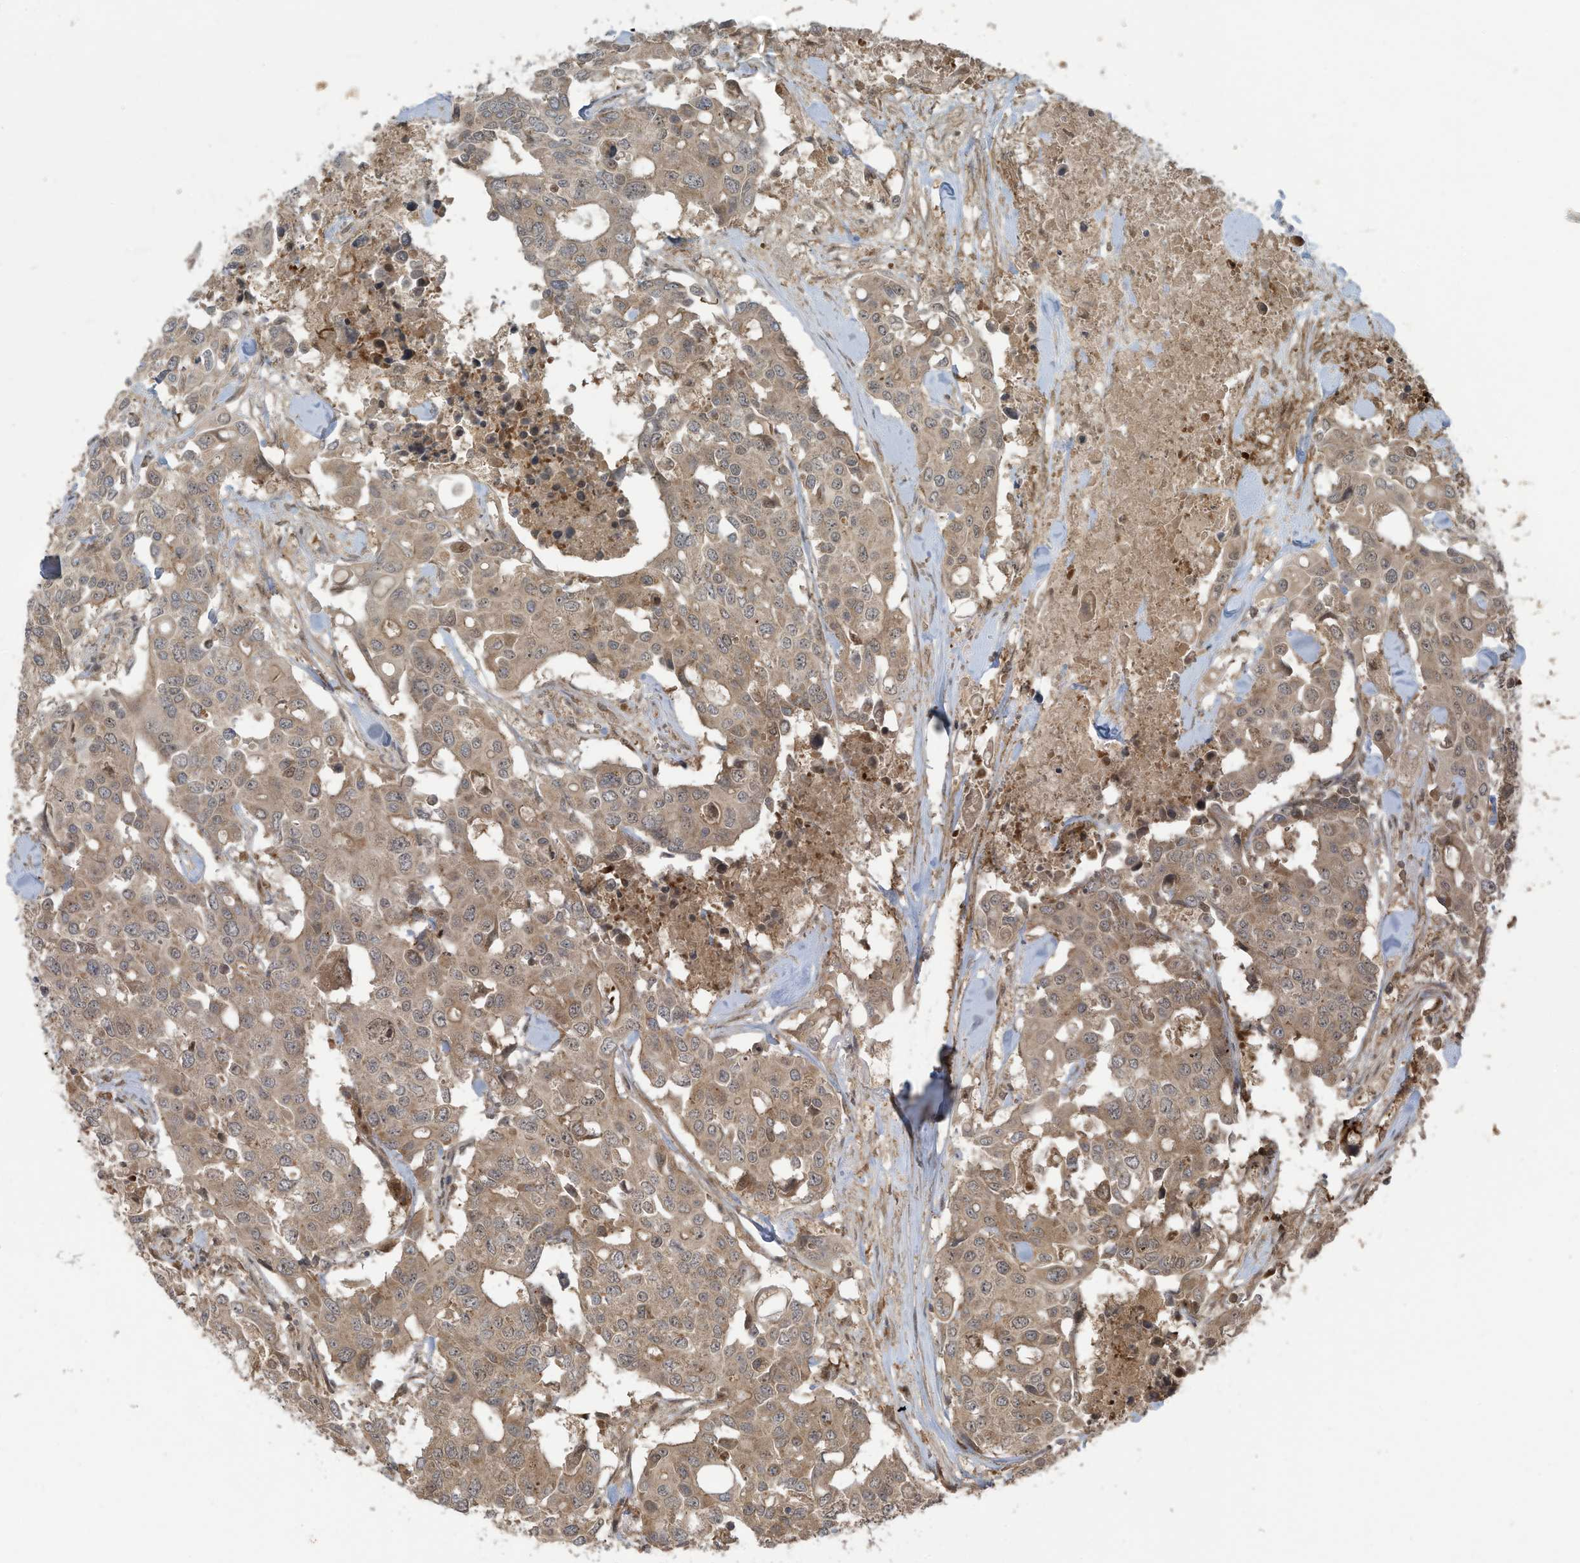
{"staining": {"intensity": "moderate", "quantity": ">75%", "location": "cytoplasmic/membranous"}, "tissue": "colorectal cancer", "cell_type": "Tumor cells", "image_type": "cancer", "snomed": [{"axis": "morphology", "description": "Adenocarcinoma, NOS"}, {"axis": "topography", "description": "Colon"}], "caption": "Protein expression analysis of human adenocarcinoma (colorectal) reveals moderate cytoplasmic/membranous expression in approximately >75% of tumor cells. Immunohistochemistry (ihc) stains the protein in brown and the nuclei are stained blue.", "gene": "CARF", "patient": {"sex": "male", "age": 77}}